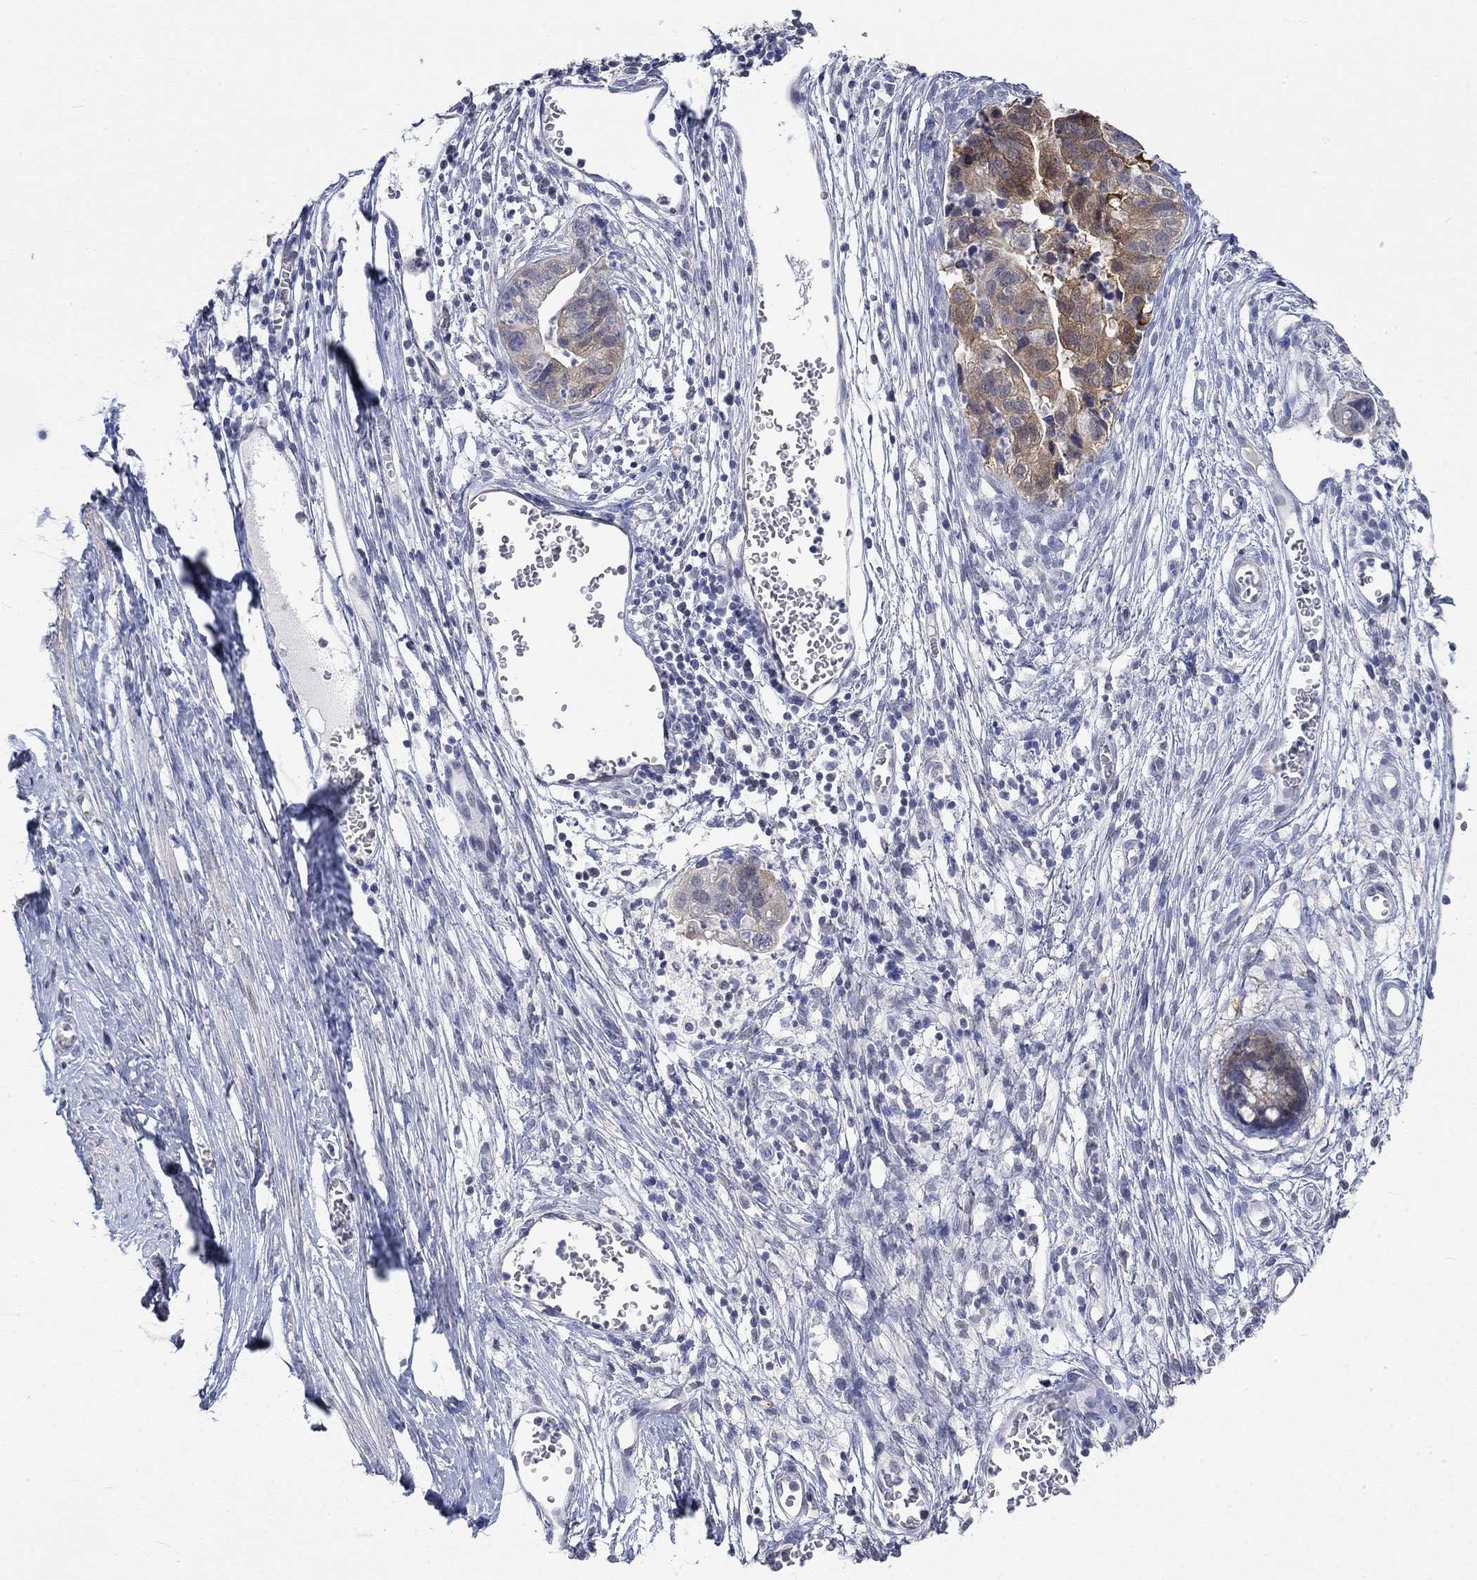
{"staining": {"intensity": "moderate", "quantity": "<25%", "location": "cytoplasmic/membranous"}, "tissue": "cervical cancer", "cell_type": "Tumor cells", "image_type": "cancer", "snomed": [{"axis": "morphology", "description": "Adenocarcinoma, NOS"}, {"axis": "topography", "description": "Cervix"}], "caption": "Brown immunohistochemical staining in human cervical cancer exhibits moderate cytoplasmic/membranous expression in about <25% of tumor cells. The protein of interest is stained brown, and the nuclei are stained in blue (DAB IHC with brightfield microscopy, high magnification).", "gene": "PNMA5", "patient": {"sex": "female", "age": 44}}